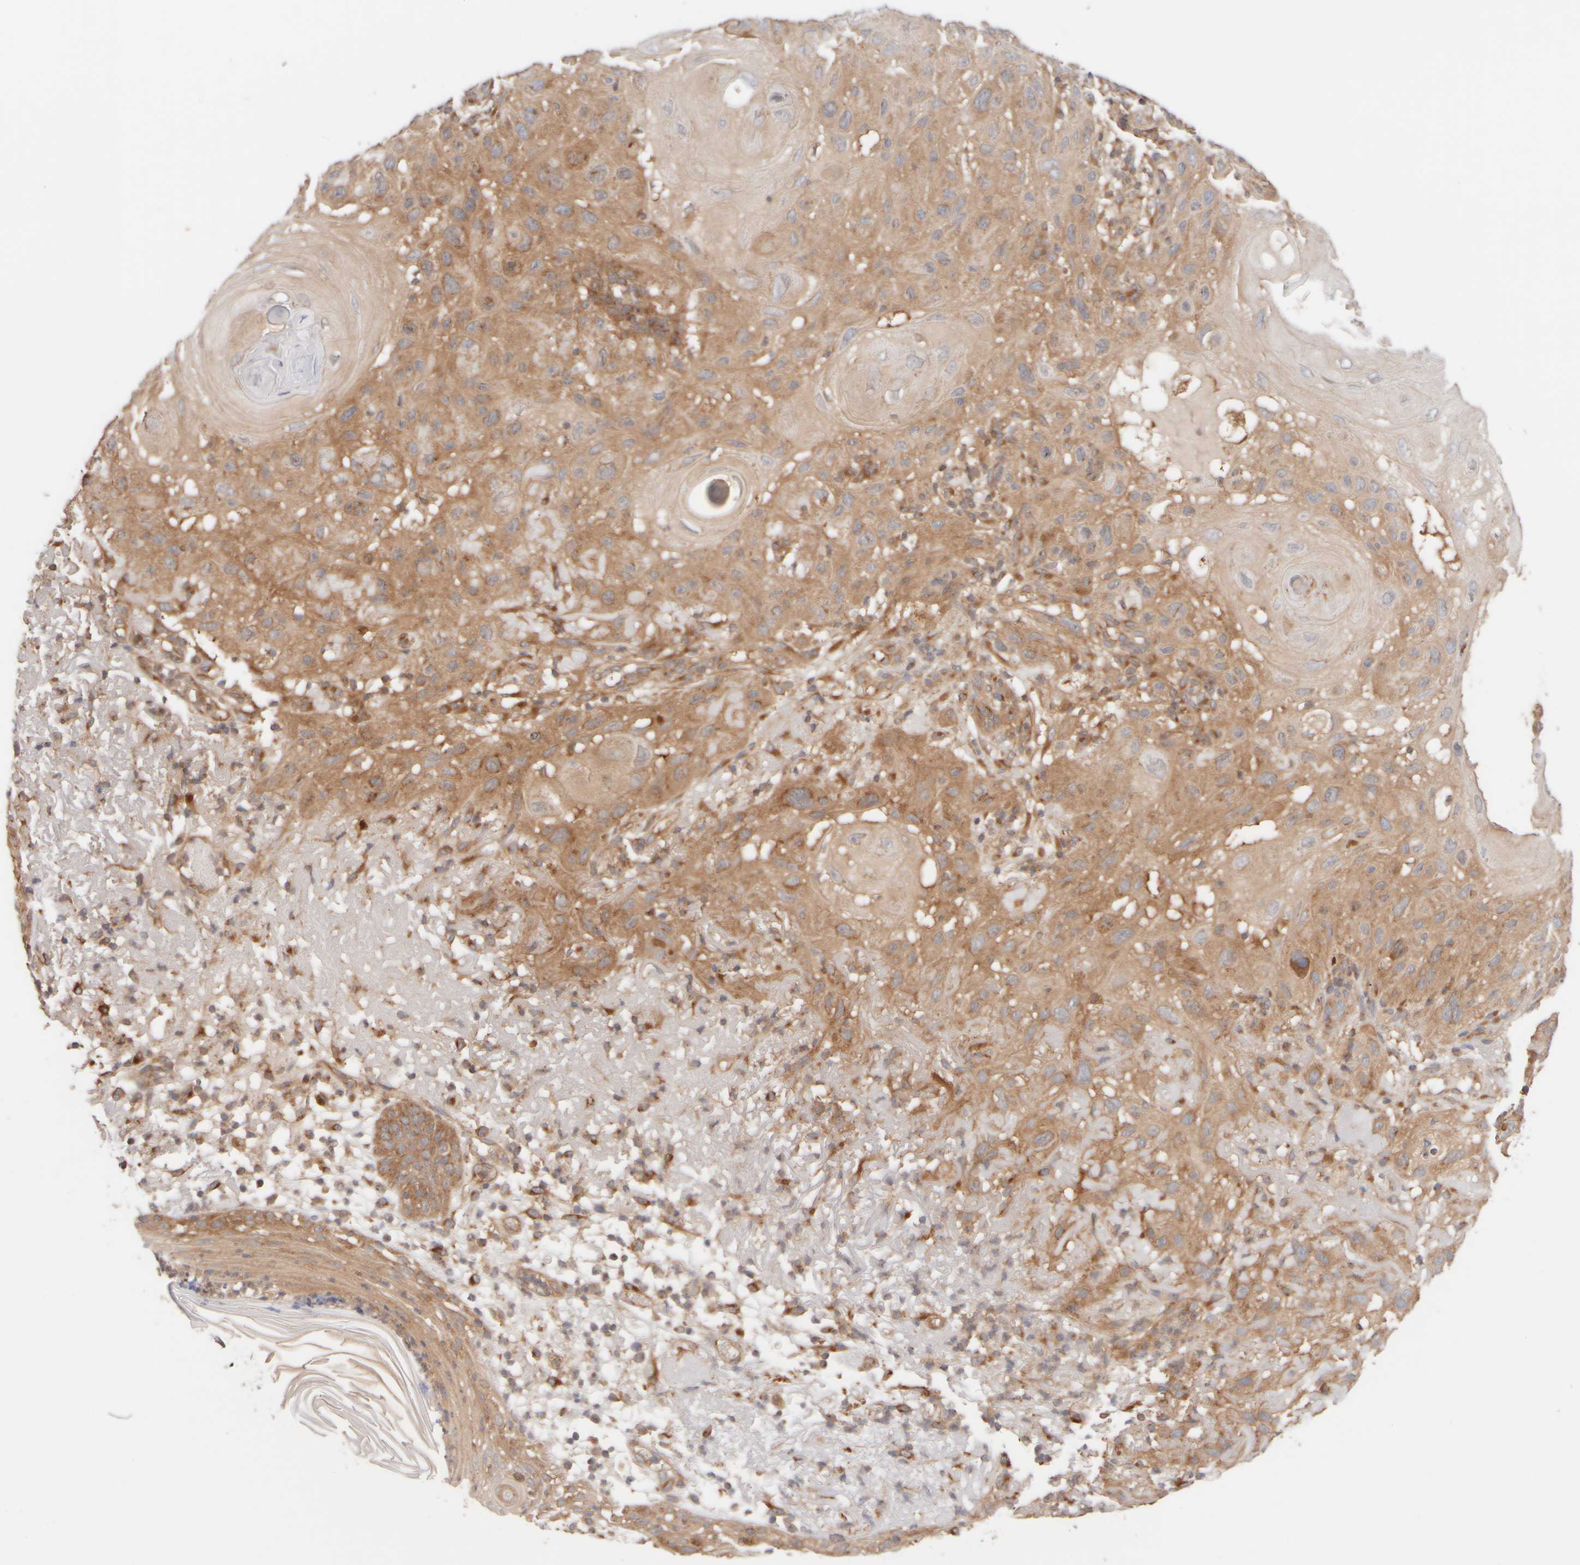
{"staining": {"intensity": "moderate", "quantity": ">75%", "location": "cytoplasmic/membranous"}, "tissue": "skin cancer", "cell_type": "Tumor cells", "image_type": "cancer", "snomed": [{"axis": "morphology", "description": "Squamous cell carcinoma, NOS"}, {"axis": "topography", "description": "Skin"}], "caption": "Squamous cell carcinoma (skin) stained with IHC reveals moderate cytoplasmic/membranous positivity in about >75% of tumor cells. (brown staining indicates protein expression, while blue staining denotes nuclei).", "gene": "RABEP1", "patient": {"sex": "female", "age": 96}}